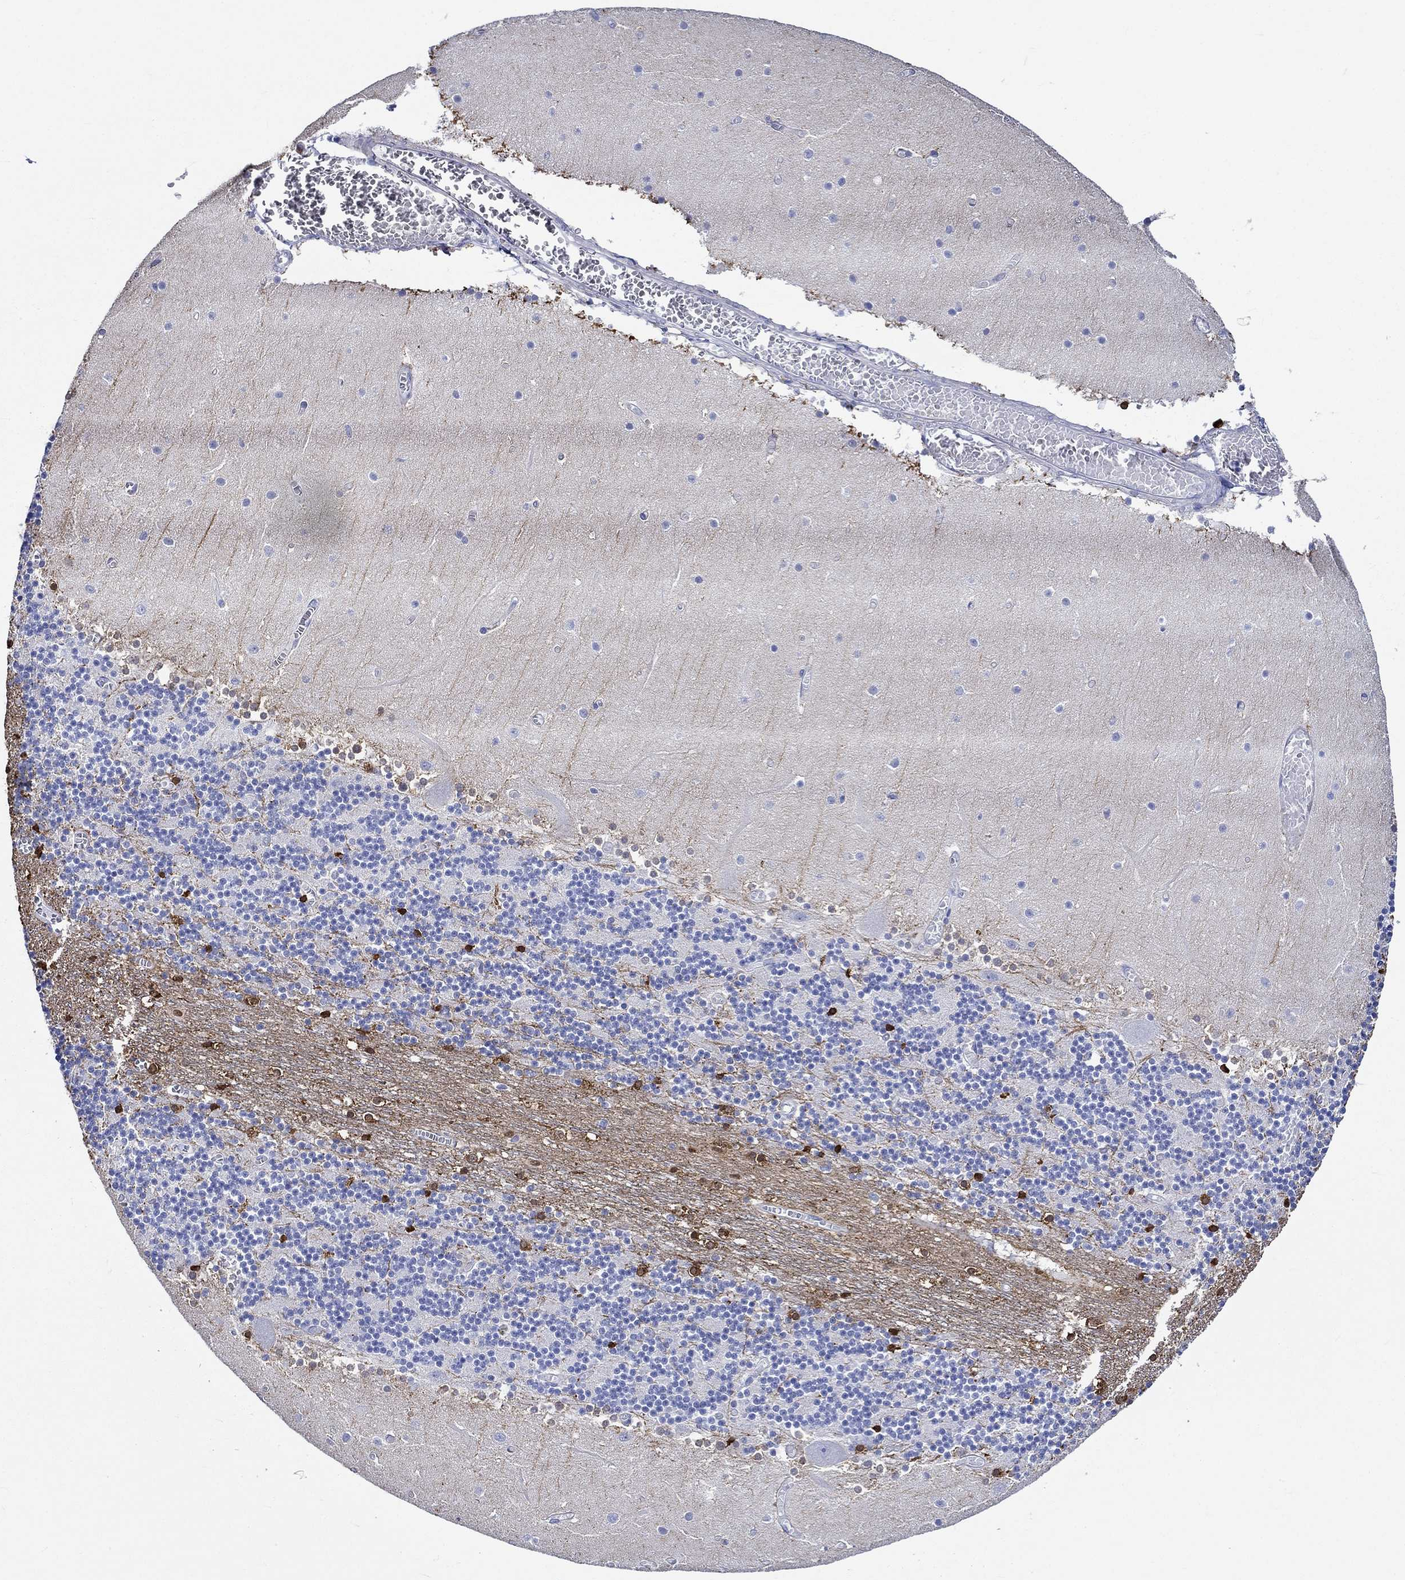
{"staining": {"intensity": "strong", "quantity": "<25%", "location": "cytoplasmic/membranous,nuclear"}, "tissue": "cerebellum", "cell_type": "Cells in granular layer", "image_type": "normal", "snomed": [{"axis": "morphology", "description": "Normal tissue, NOS"}, {"axis": "topography", "description": "Cerebellum"}], "caption": "IHC histopathology image of normal cerebellum stained for a protein (brown), which displays medium levels of strong cytoplasmic/membranous,nuclear positivity in about <25% of cells in granular layer.", "gene": "CRYAB", "patient": {"sex": "female", "age": 28}}